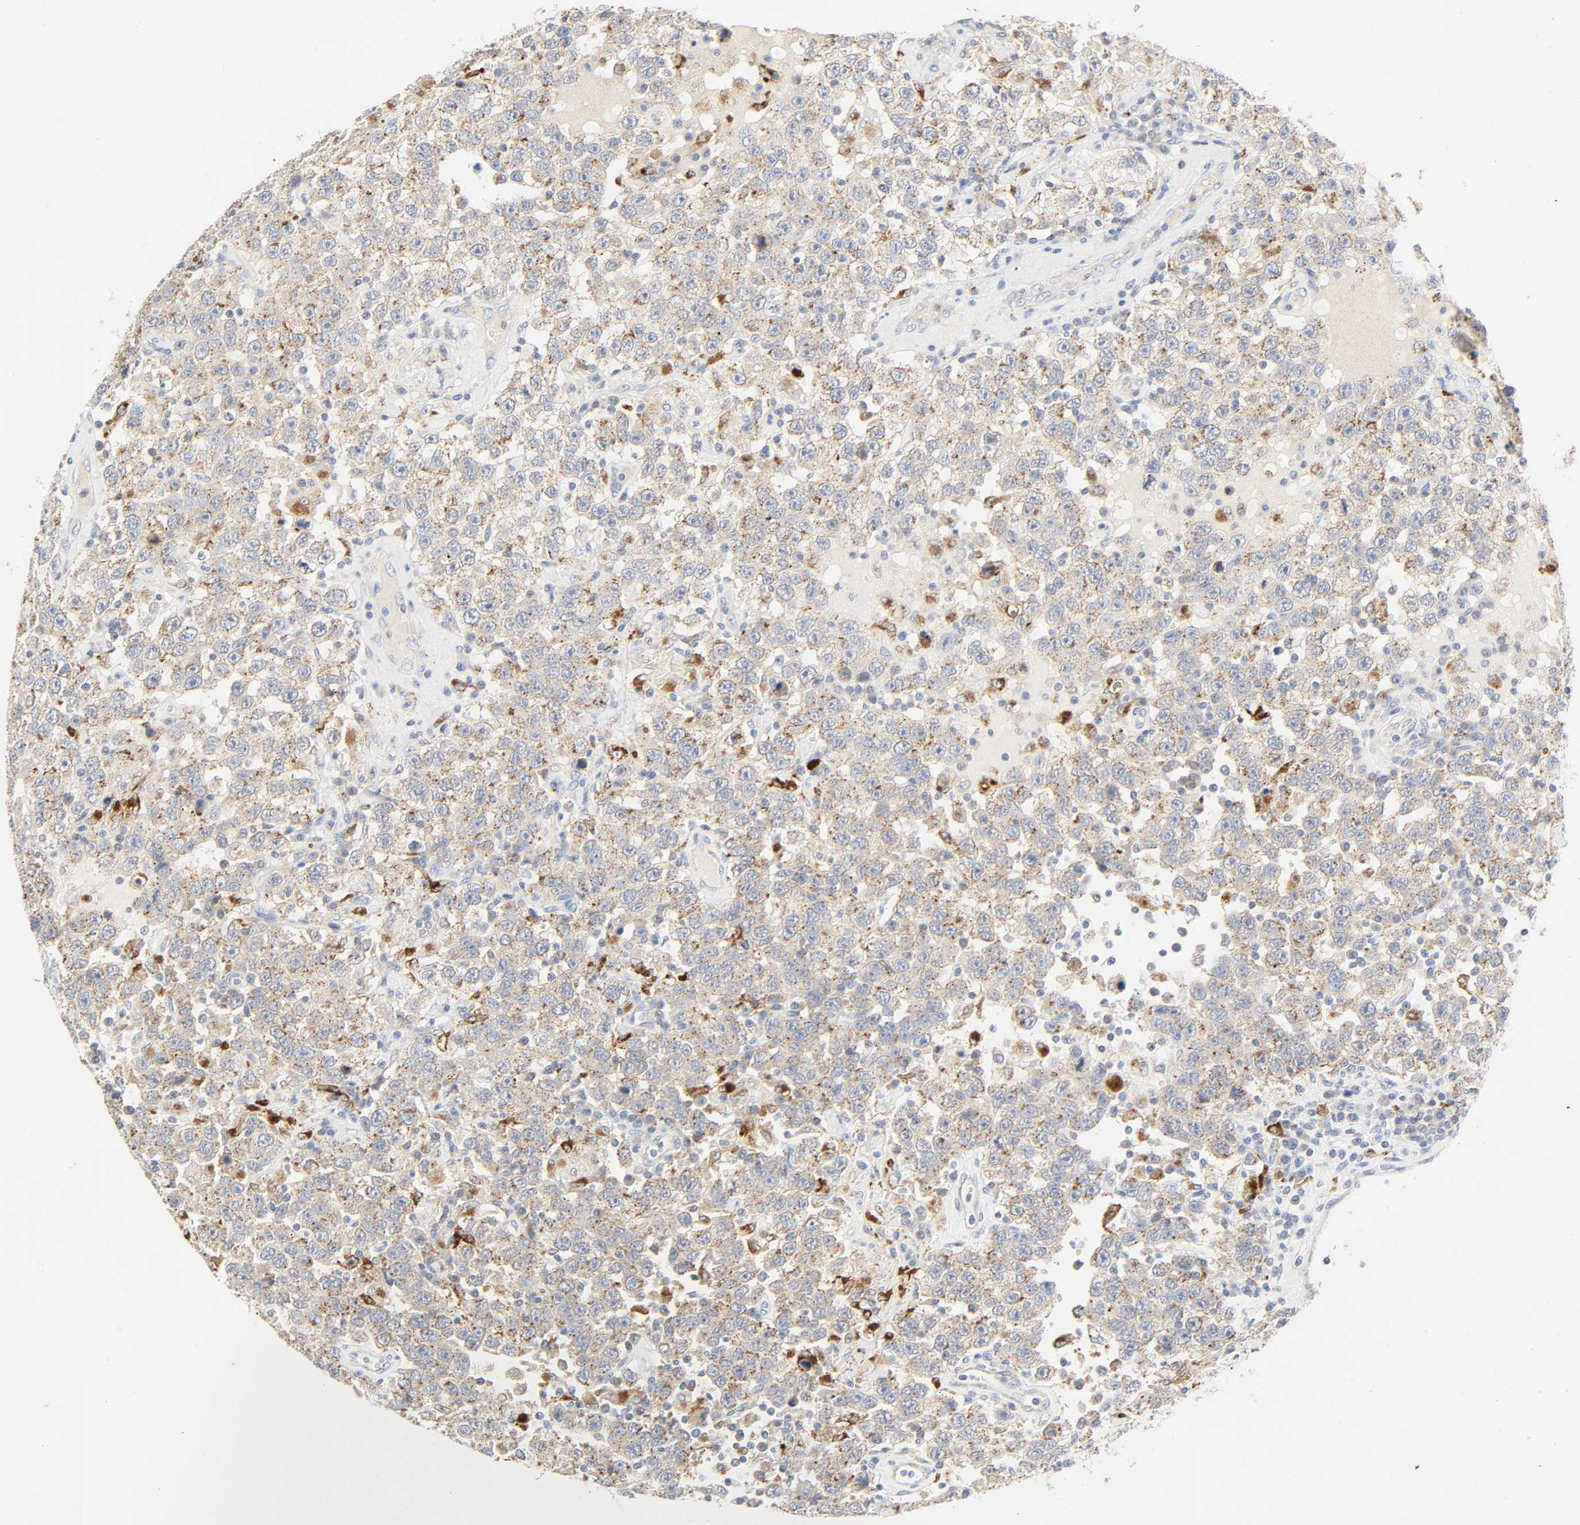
{"staining": {"intensity": "moderate", "quantity": ">75%", "location": "cytoplasmic/membranous"}, "tissue": "testis cancer", "cell_type": "Tumor cells", "image_type": "cancer", "snomed": [{"axis": "morphology", "description": "Seminoma, NOS"}, {"axis": "topography", "description": "Testis"}], "caption": "Immunohistochemical staining of human testis cancer reveals moderate cytoplasmic/membranous protein staining in about >75% of tumor cells.", "gene": "CAMK2A", "patient": {"sex": "male", "age": 41}}